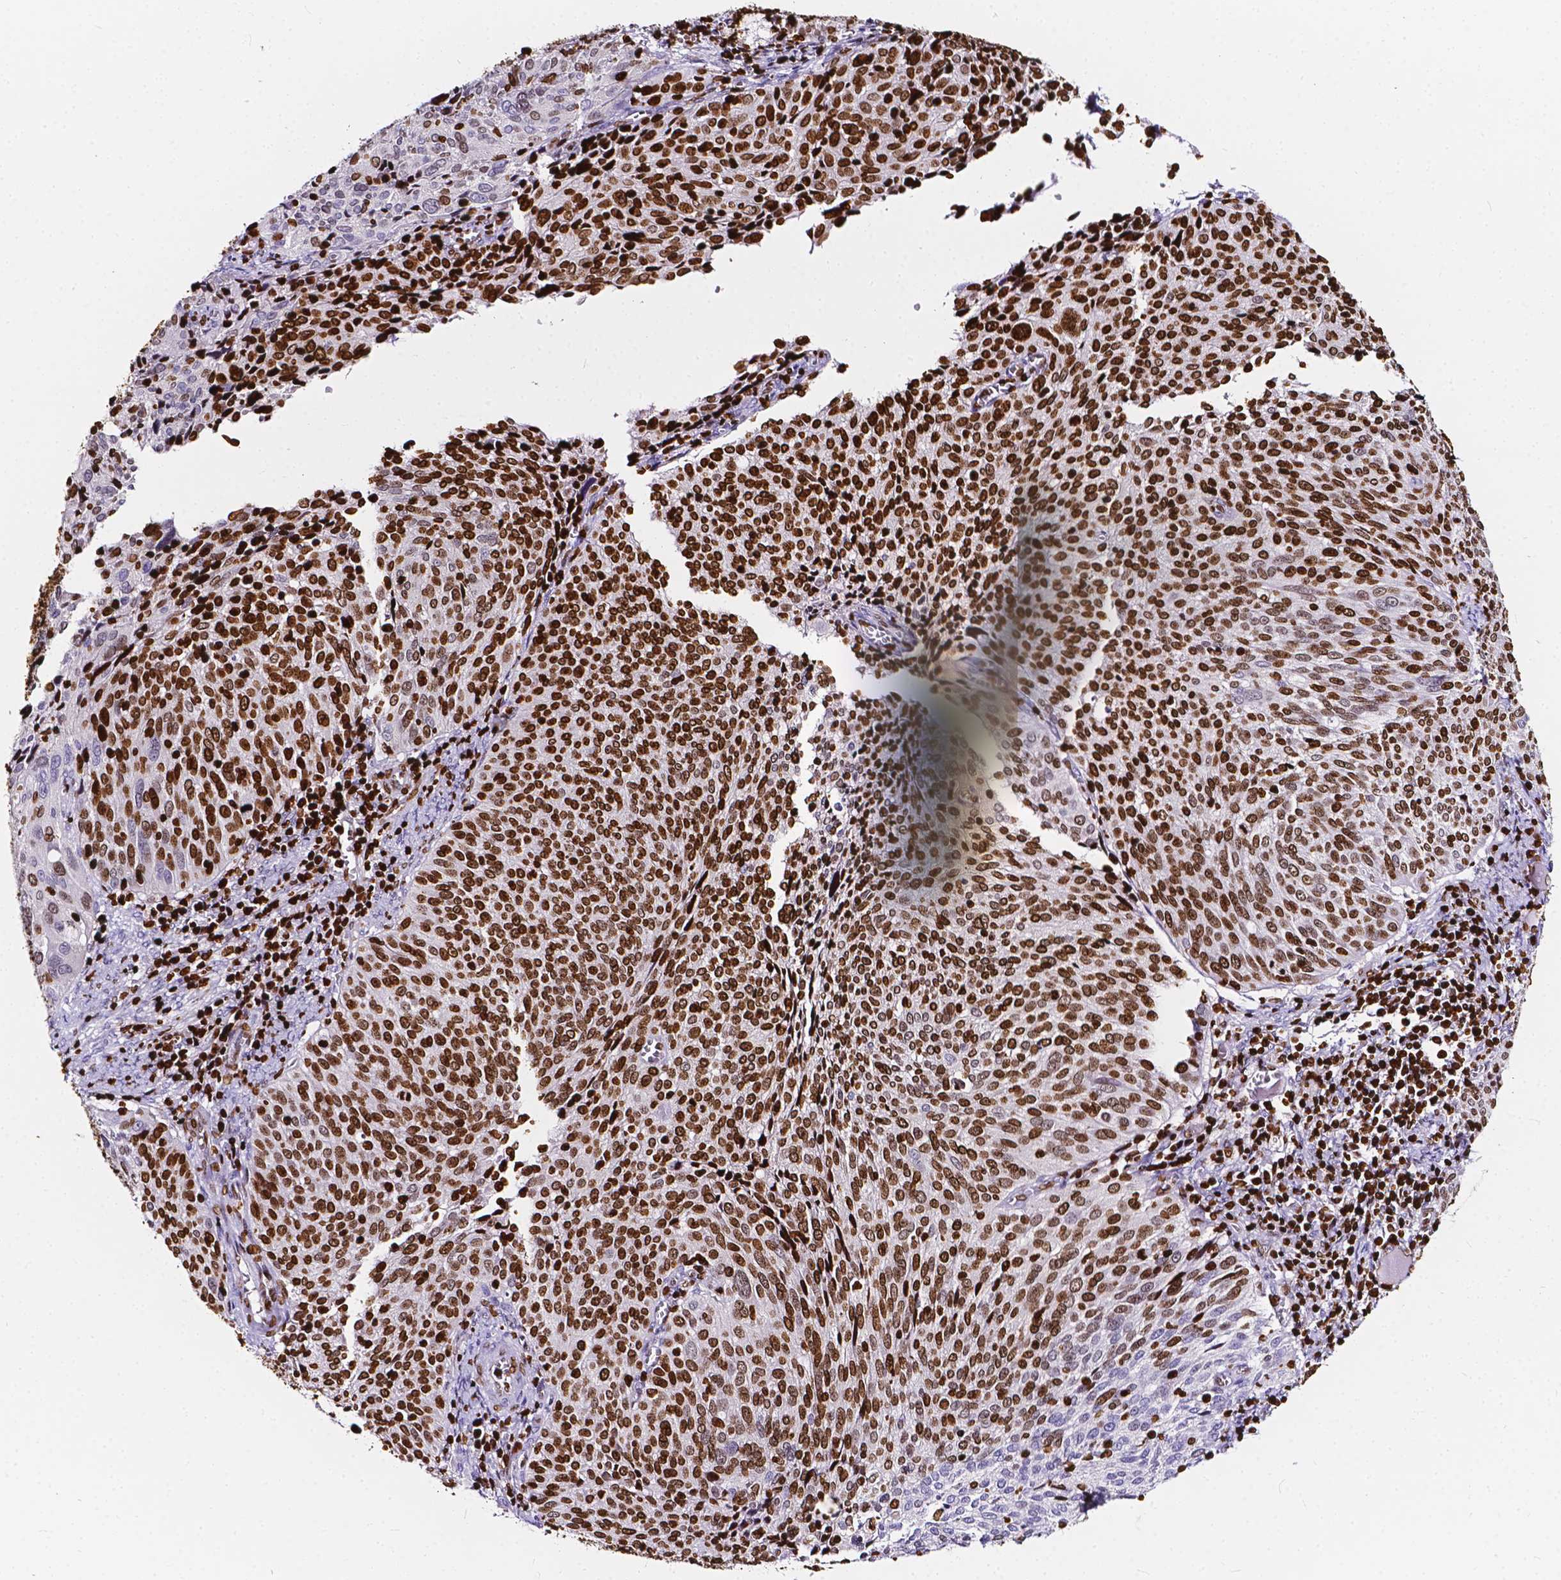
{"staining": {"intensity": "strong", "quantity": ">75%", "location": "nuclear"}, "tissue": "cervical cancer", "cell_type": "Tumor cells", "image_type": "cancer", "snomed": [{"axis": "morphology", "description": "Squamous cell carcinoma, NOS"}, {"axis": "topography", "description": "Cervix"}], "caption": "Cervical cancer stained with immunohistochemistry (IHC) shows strong nuclear expression in about >75% of tumor cells.", "gene": "CBY3", "patient": {"sex": "female", "age": 39}}